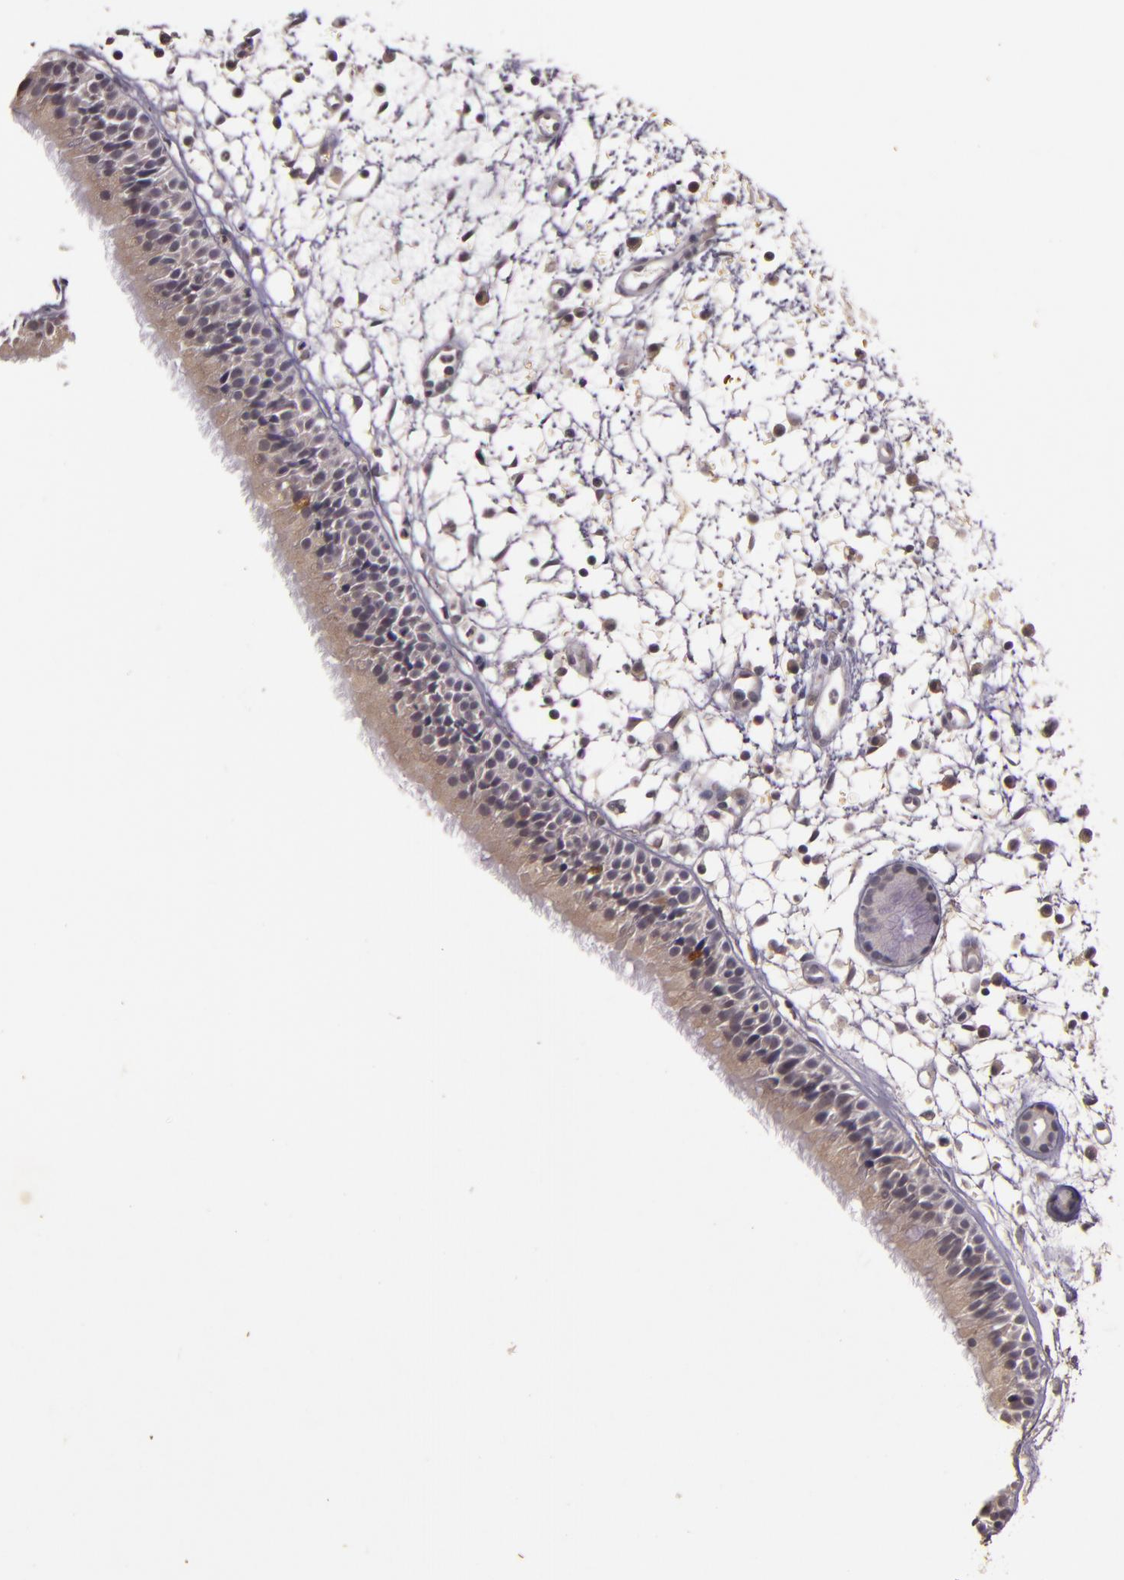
{"staining": {"intensity": "weak", "quantity": "25%-75%", "location": "cytoplasmic/membranous"}, "tissue": "nasopharynx", "cell_type": "Respiratory epithelial cells", "image_type": "normal", "snomed": [{"axis": "morphology", "description": "Normal tissue, NOS"}, {"axis": "morphology", "description": "Inflammation, NOS"}, {"axis": "morphology", "description": "Malignant melanoma, Metastatic site"}, {"axis": "topography", "description": "Nasopharynx"}], "caption": "The image demonstrates staining of normal nasopharynx, revealing weak cytoplasmic/membranous protein expression (brown color) within respiratory epithelial cells. (DAB (3,3'-diaminobenzidine) = brown stain, brightfield microscopy at high magnification).", "gene": "TFF1", "patient": {"sex": "female", "age": 55}}